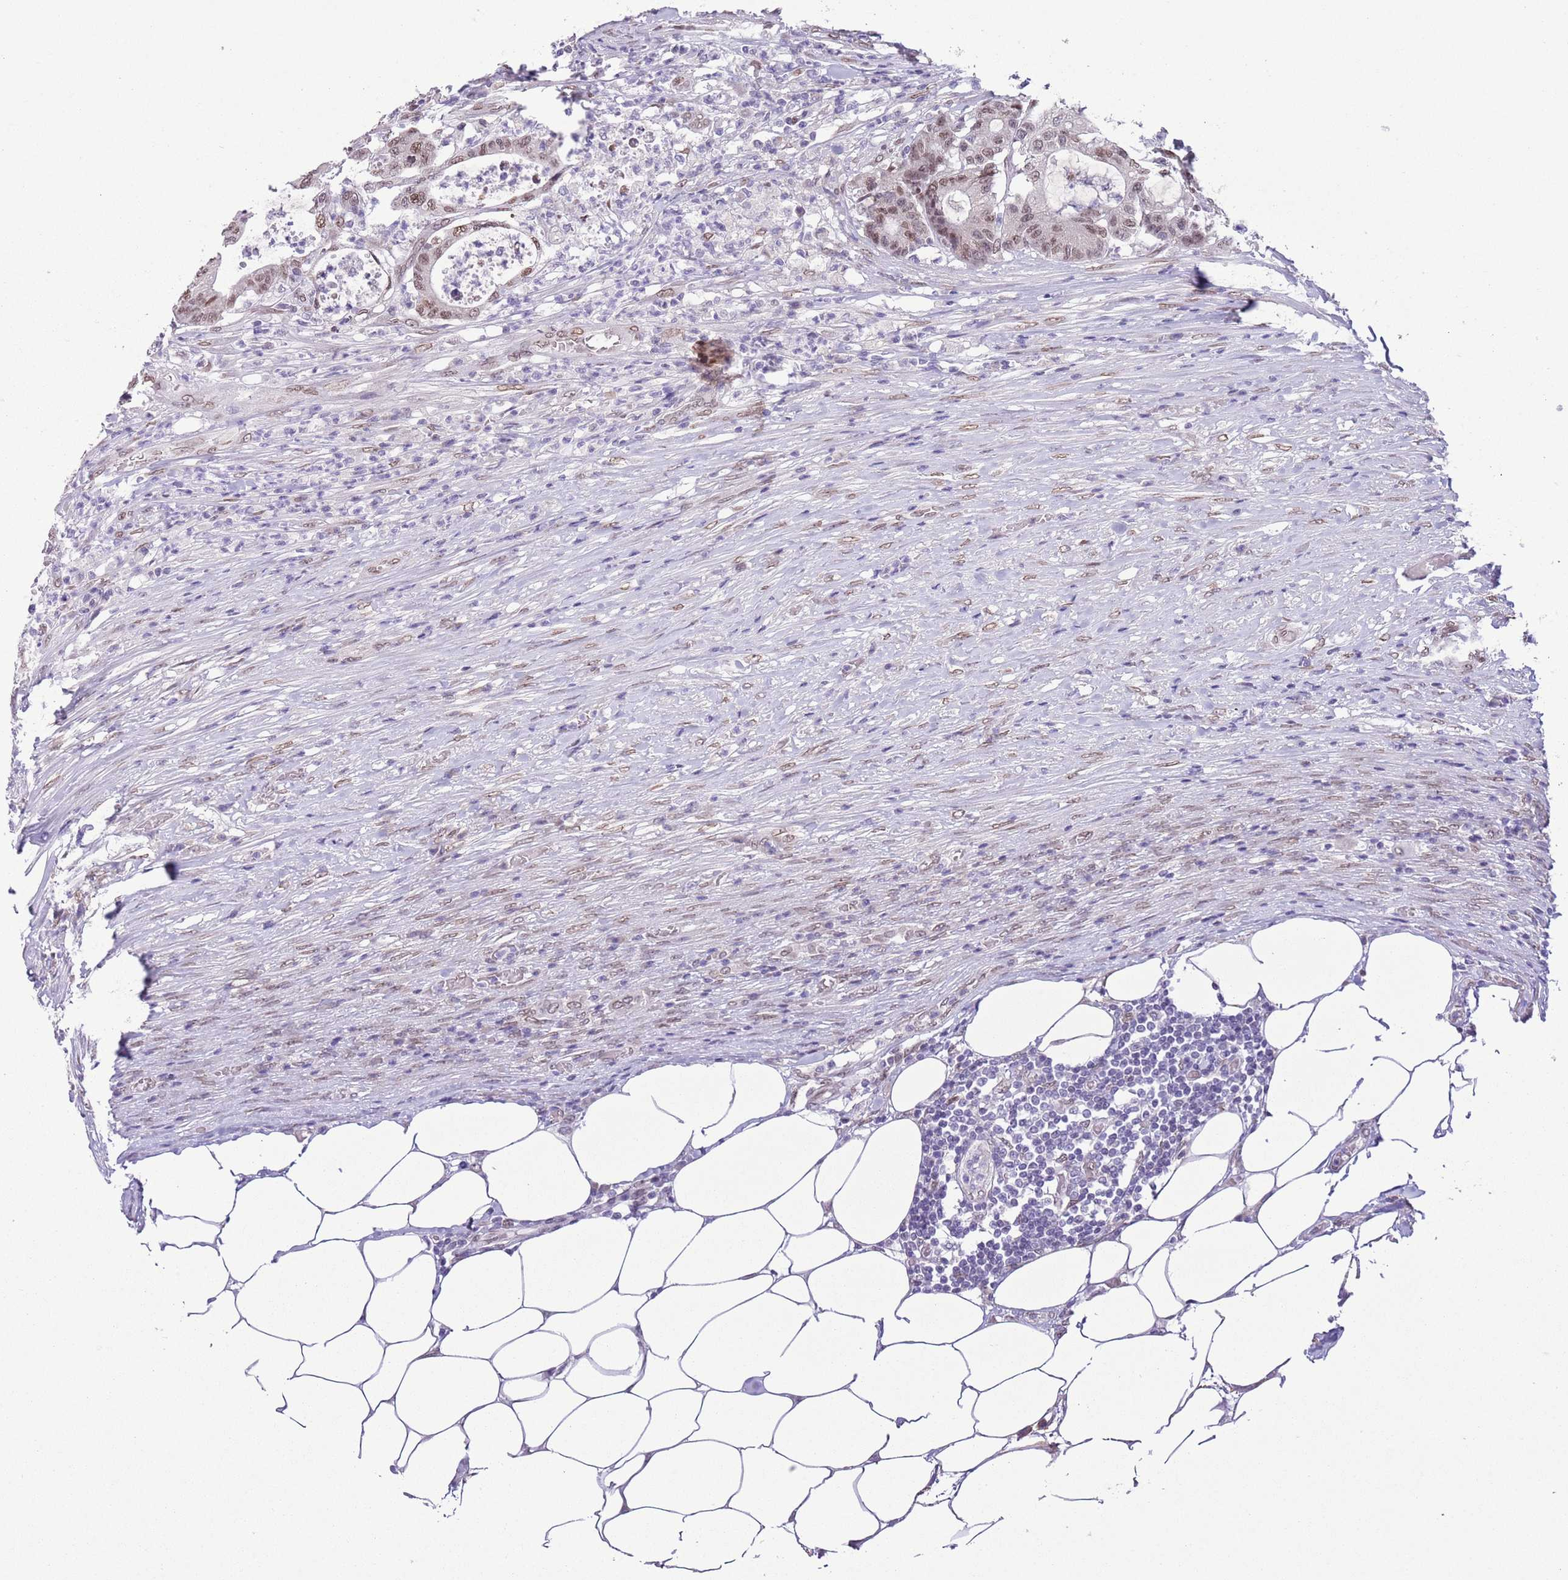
{"staining": {"intensity": "moderate", "quantity": "25%-75%", "location": "nuclear"}, "tissue": "colorectal cancer", "cell_type": "Tumor cells", "image_type": "cancer", "snomed": [{"axis": "morphology", "description": "Adenocarcinoma, NOS"}, {"axis": "topography", "description": "Colon"}], "caption": "Protein analysis of colorectal cancer tissue demonstrates moderate nuclear positivity in about 25%-75% of tumor cells. The staining was performed using DAB, with brown indicating positive protein expression. Nuclei are stained blue with hematoxylin.", "gene": "ZGLP1", "patient": {"sex": "female", "age": 84}}